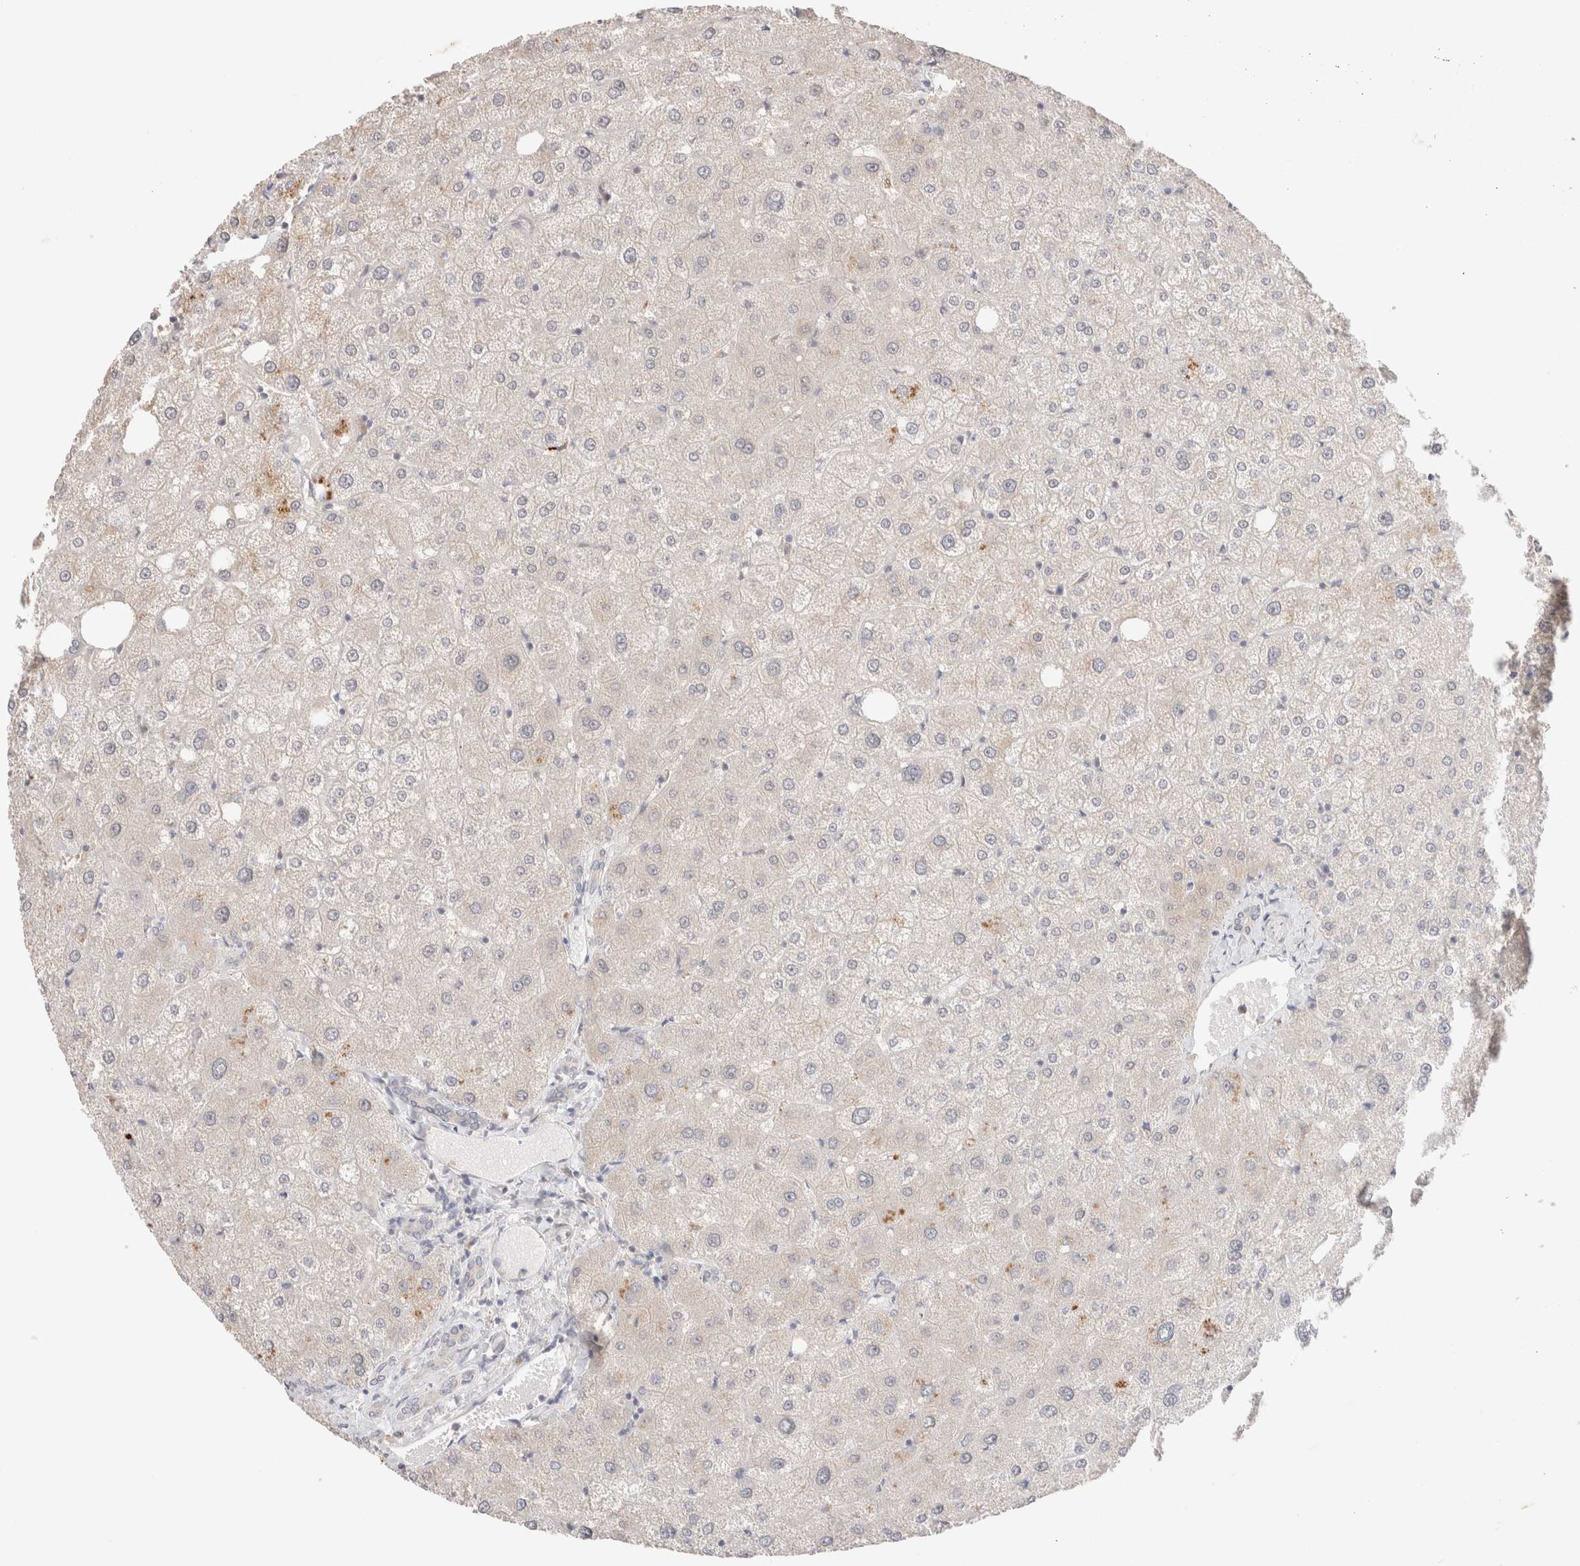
{"staining": {"intensity": "negative", "quantity": "none", "location": "none"}, "tissue": "liver", "cell_type": "Cholangiocytes", "image_type": "normal", "snomed": [{"axis": "morphology", "description": "Normal tissue, NOS"}, {"axis": "topography", "description": "Liver"}], "caption": "Cholangiocytes are negative for protein expression in normal human liver. Nuclei are stained in blue.", "gene": "TRIM41", "patient": {"sex": "male", "age": 73}}